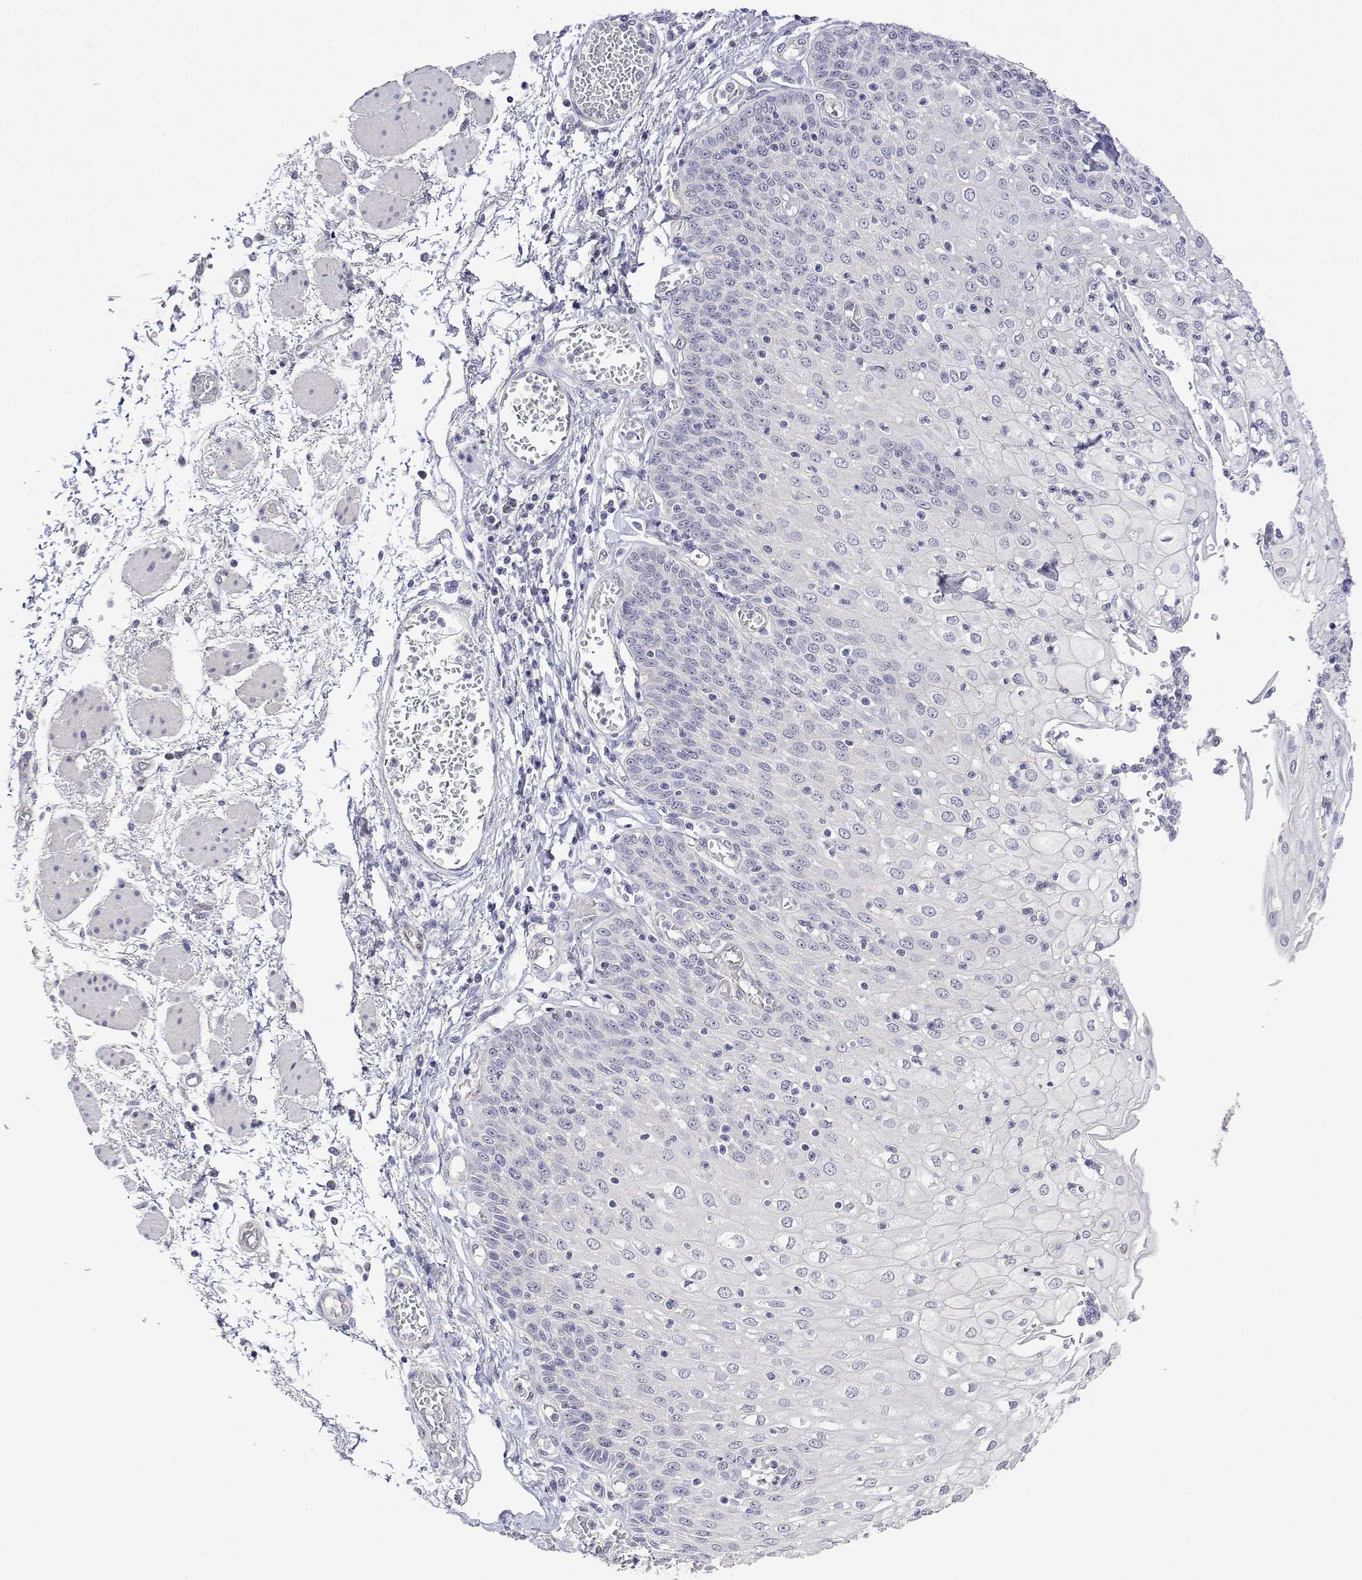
{"staining": {"intensity": "negative", "quantity": "none", "location": "none"}, "tissue": "esophagus", "cell_type": "Squamous epithelial cells", "image_type": "normal", "snomed": [{"axis": "morphology", "description": "Normal tissue, NOS"}, {"axis": "morphology", "description": "Adenocarcinoma, NOS"}, {"axis": "topography", "description": "Esophagus"}], "caption": "A high-resolution photomicrograph shows immunohistochemistry (IHC) staining of unremarkable esophagus, which displays no significant positivity in squamous epithelial cells.", "gene": "PLCB1", "patient": {"sex": "male", "age": 81}}